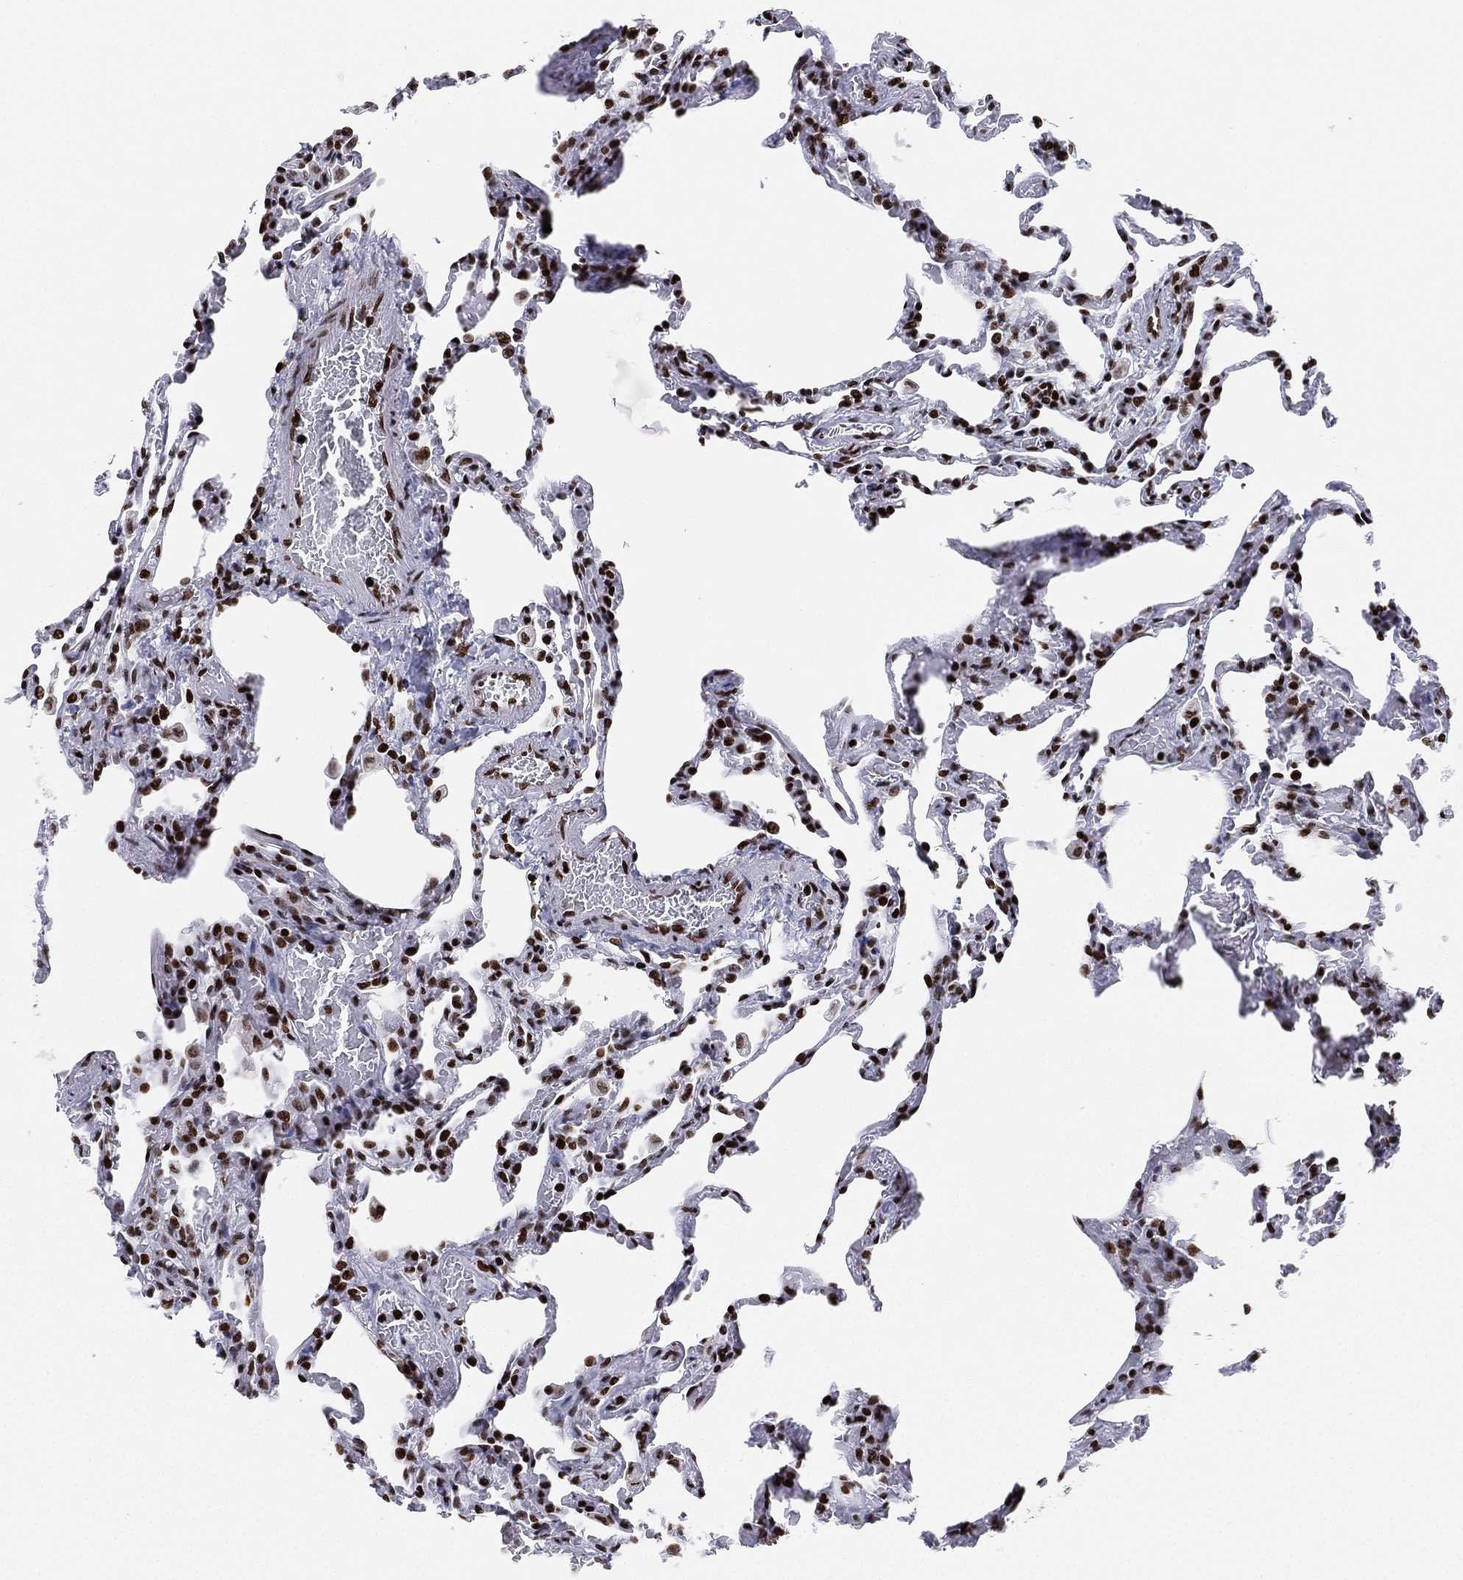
{"staining": {"intensity": "strong", "quantity": ">75%", "location": "nuclear"}, "tissue": "lung", "cell_type": "Alveolar cells", "image_type": "normal", "snomed": [{"axis": "morphology", "description": "Normal tissue, NOS"}, {"axis": "topography", "description": "Lung"}], "caption": "Lung stained for a protein shows strong nuclear positivity in alveolar cells. (DAB (3,3'-diaminobenzidine) IHC, brown staining for protein, blue staining for nuclei).", "gene": "MFSD14A", "patient": {"sex": "female", "age": 43}}